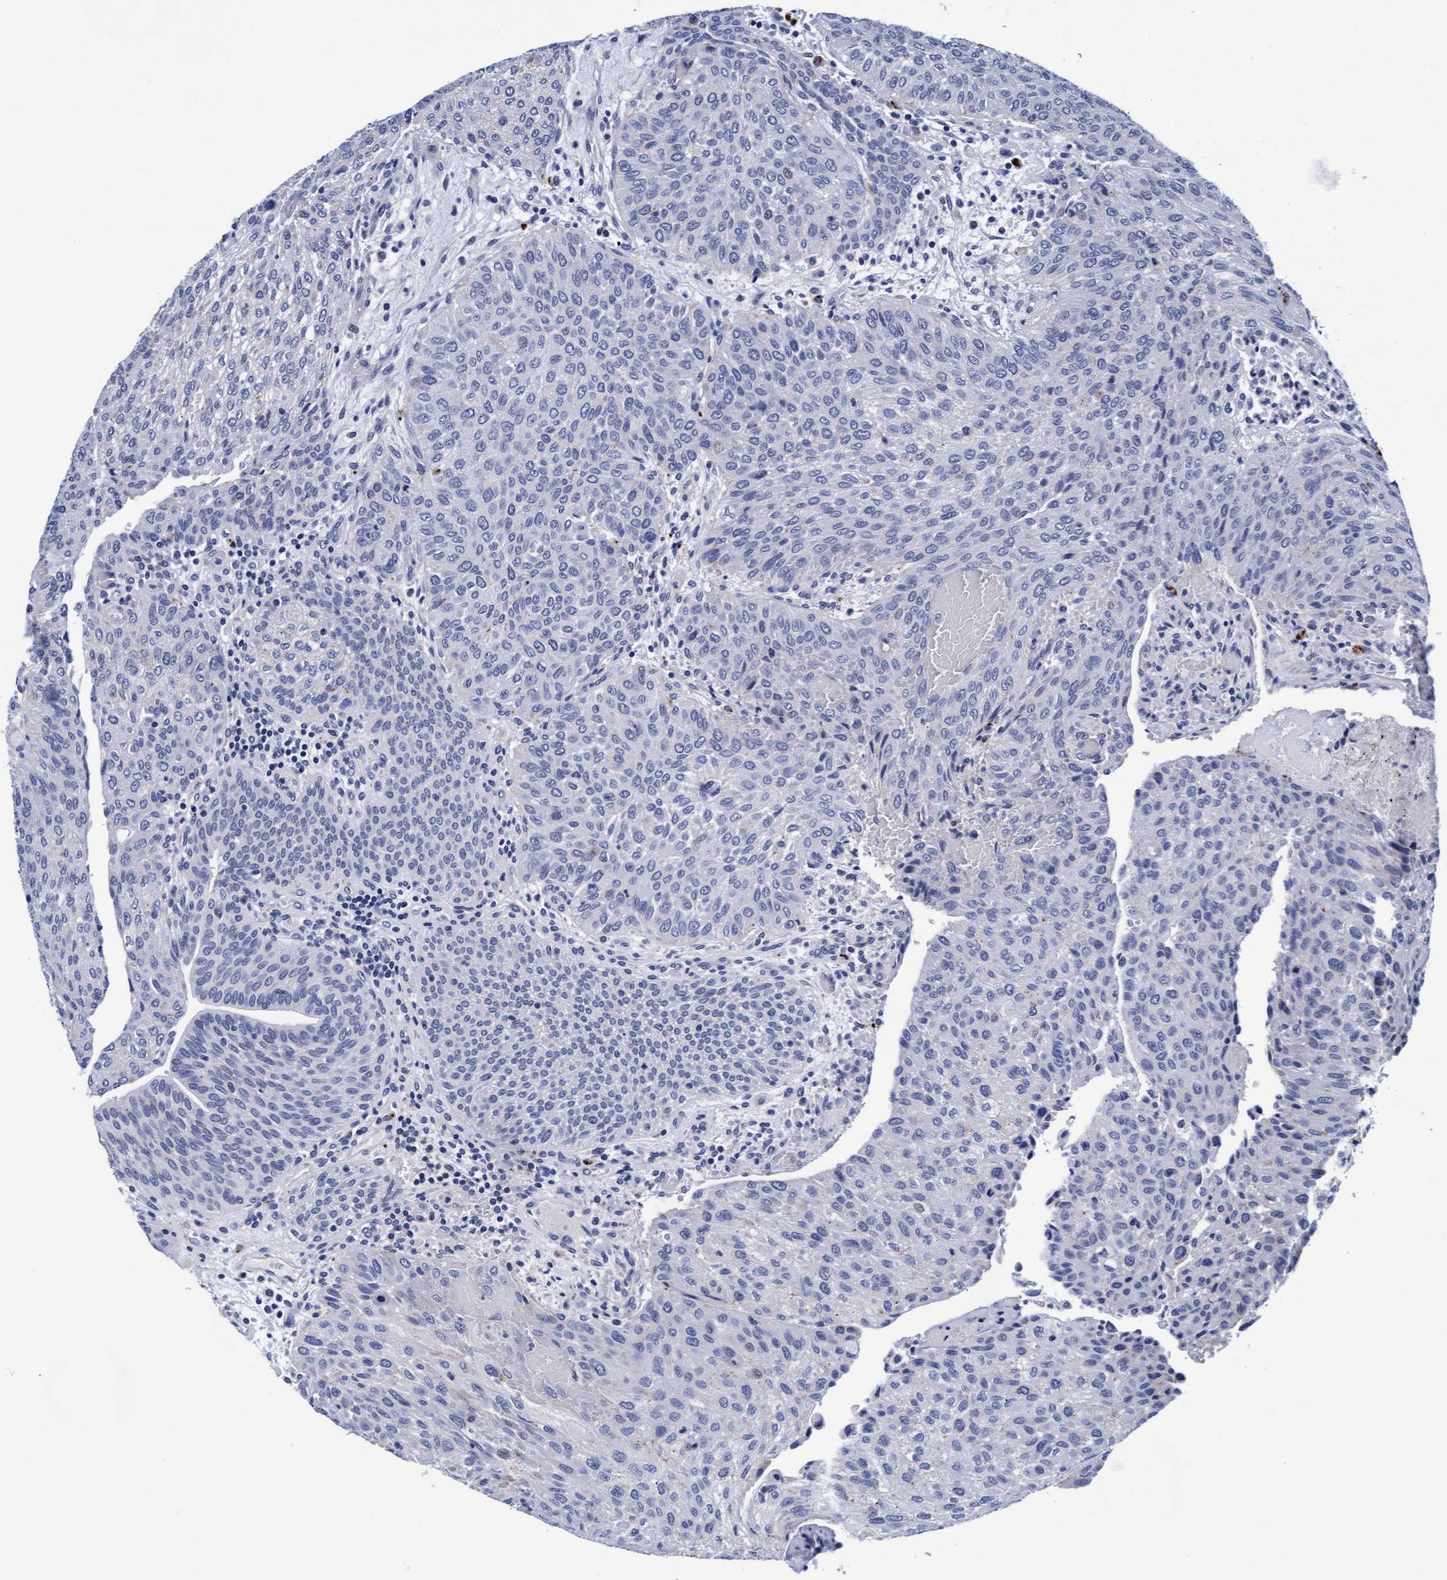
{"staining": {"intensity": "negative", "quantity": "none", "location": "none"}, "tissue": "urothelial cancer", "cell_type": "Tumor cells", "image_type": "cancer", "snomed": [{"axis": "morphology", "description": "Urothelial carcinoma, Low grade"}, {"axis": "morphology", "description": "Urothelial carcinoma, High grade"}, {"axis": "topography", "description": "Urinary bladder"}], "caption": "Micrograph shows no significant protein expression in tumor cells of urothelial cancer.", "gene": "ARSG", "patient": {"sex": "male", "age": 35}}